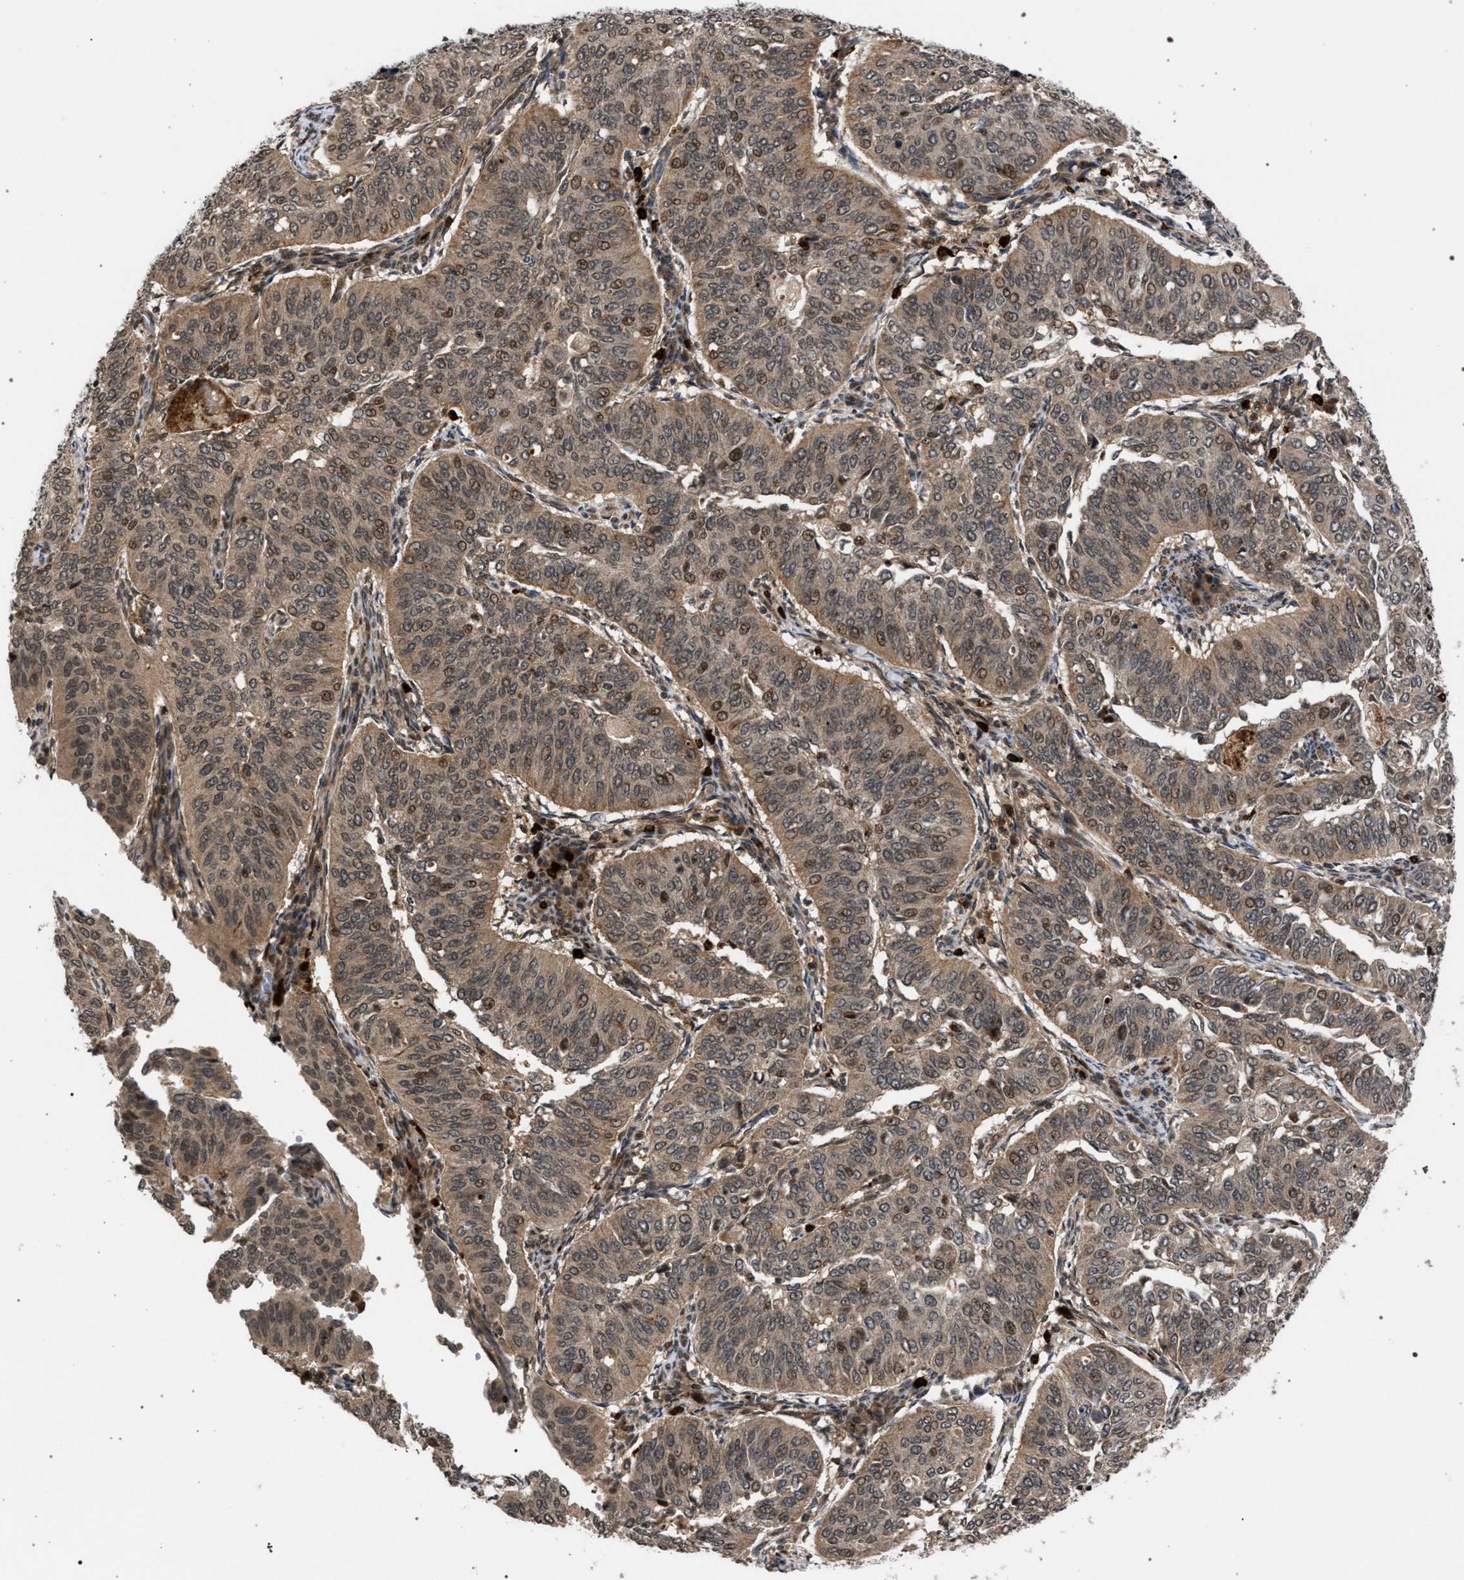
{"staining": {"intensity": "moderate", "quantity": ">75%", "location": "cytoplasmic/membranous"}, "tissue": "cervical cancer", "cell_type": "Tumor cells", "image_type": "cancer", "snomed": [{"axis": "morphology", "description": "Normal tissue, NOS"}, {"axis": "morphology", "description": "Squamous cell carcinoma, NOS"}, {"axis": "topography", "description": "Cervix"}], "caption": "This photomicrograph shows cervical cancer stained with IHC to label a protein in brown. The cytoplasmic/membranous of tumor cells show moderate positivity for the protein. Nuclei are counter-stained blue.", "gene": "IRAK4", "patient": {"sex": "female", "age": 39}}